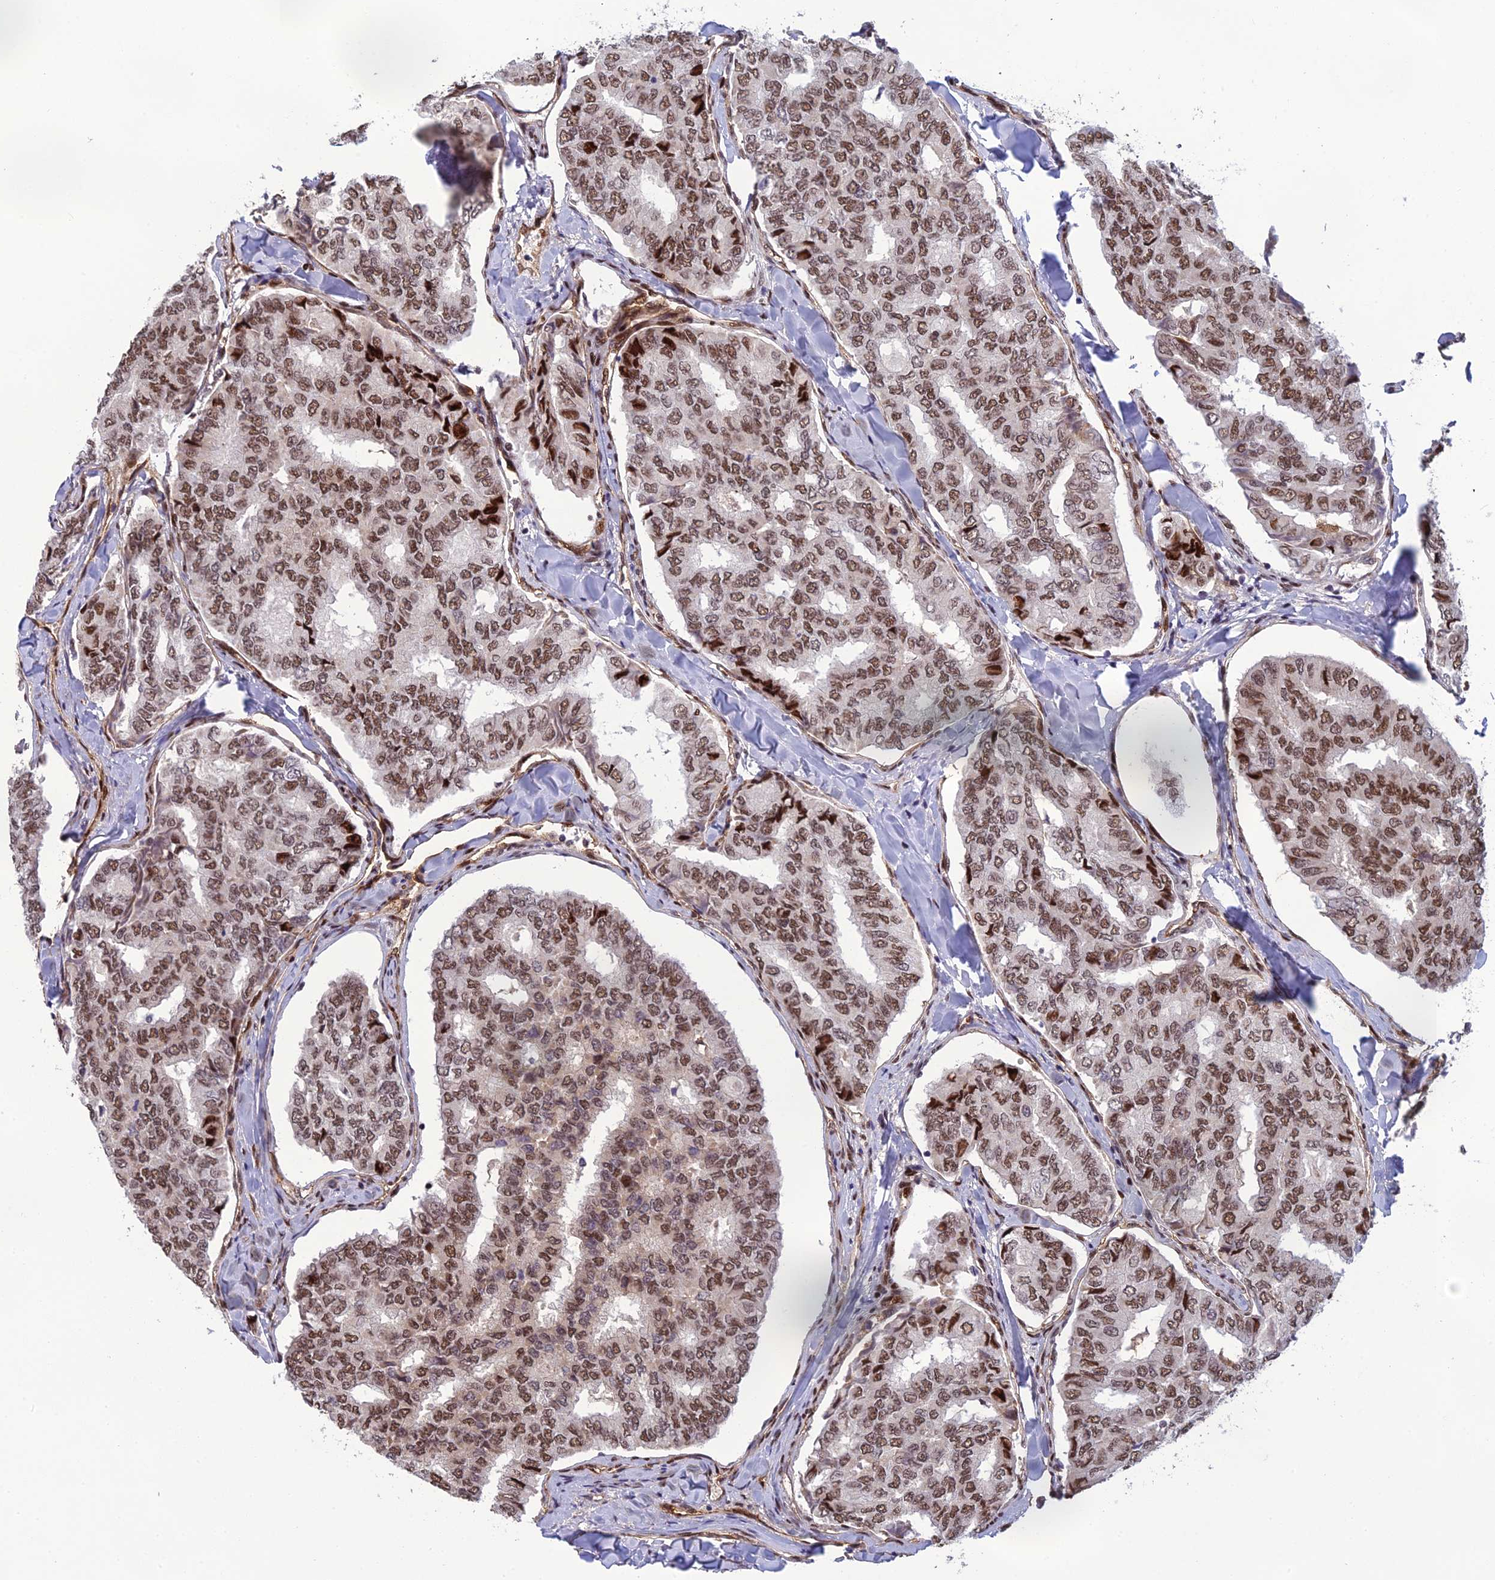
{"staining": {"intensity": "moderate", "quantity": ">75%", "location": "nuclear"}, "tissue": "thyroid cancer", "cell_type": "Tumor cells", "image_type": "cancer", "snomed": [{"axis": "morphology", "description": "Papillary adenocarcinoma, NOS"}, {"axis": "topography", "description": "Thyroid gland"}], "caption": "Protein expression by immunohistochemistry shows moderate nuclear positivity in about >75% of tumor cells in thyroid cancer (papillary adenocarcinoma). (DAB = brown stain, brightfield microscopy at high magnification).", "gene": "RANBP3", "patient": {"sex": "female", "age": 35}}